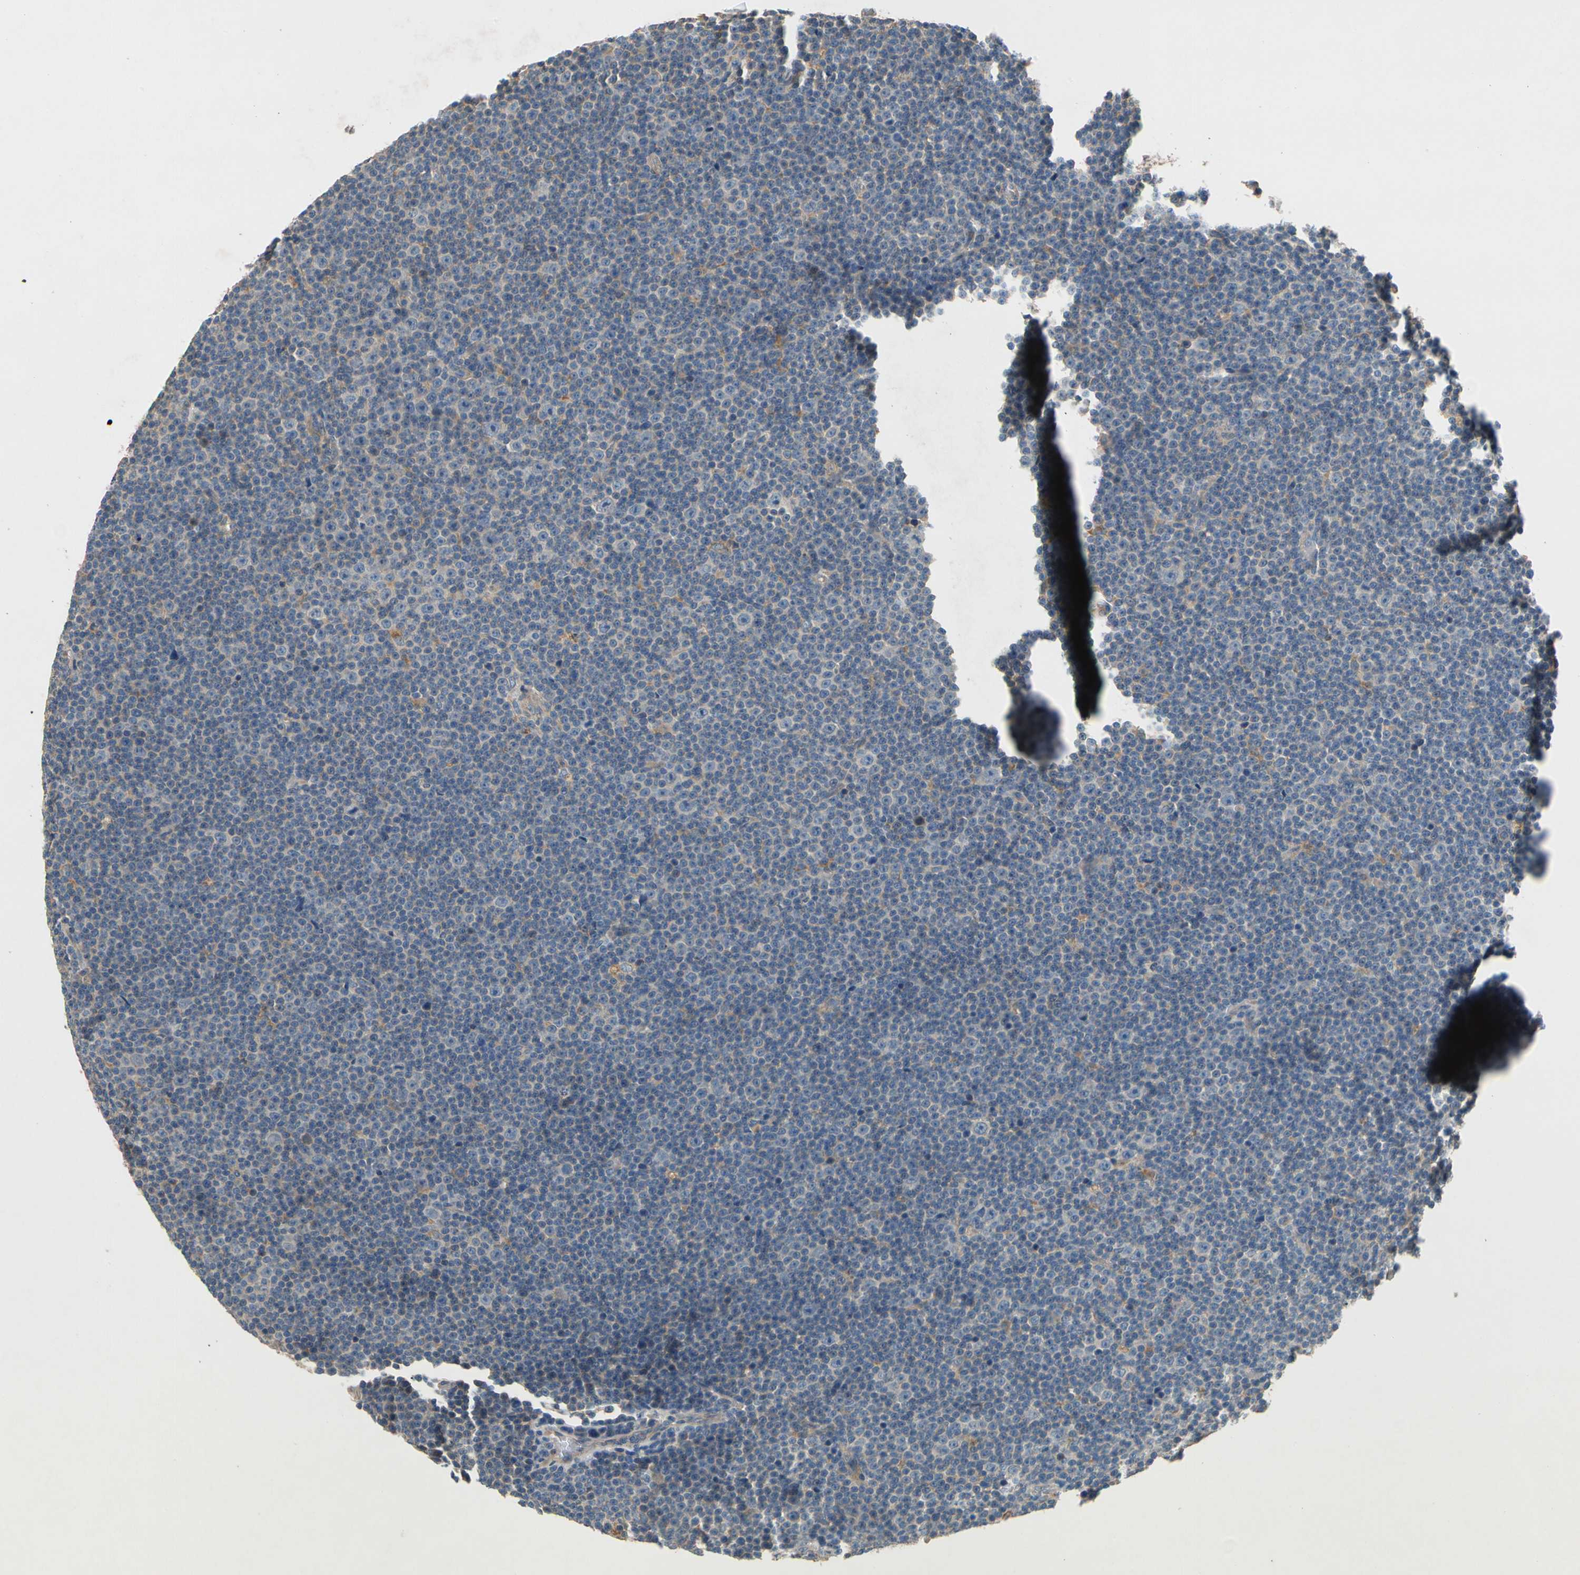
{"staining": {"intensity": "negative", "quantity": "none", "location": "none"}, "tissue": "lymphoma", "cell_type": "Tumor cells", "image_type": "cancer", "snomed": [{"axis": "morphology", "description": "Malignant lymphoma, non-Hodgkin's type, Low grade"}, {"axis": "topography", "description": "Lymph node"}], "caption": "Tumor cells are negative for protein expression in human lymphoma. (DAB IHC visualized using brightfield microscopy, high magnification).", "gene": "USP46", "patient": {"sex": "female", "age": 67}}